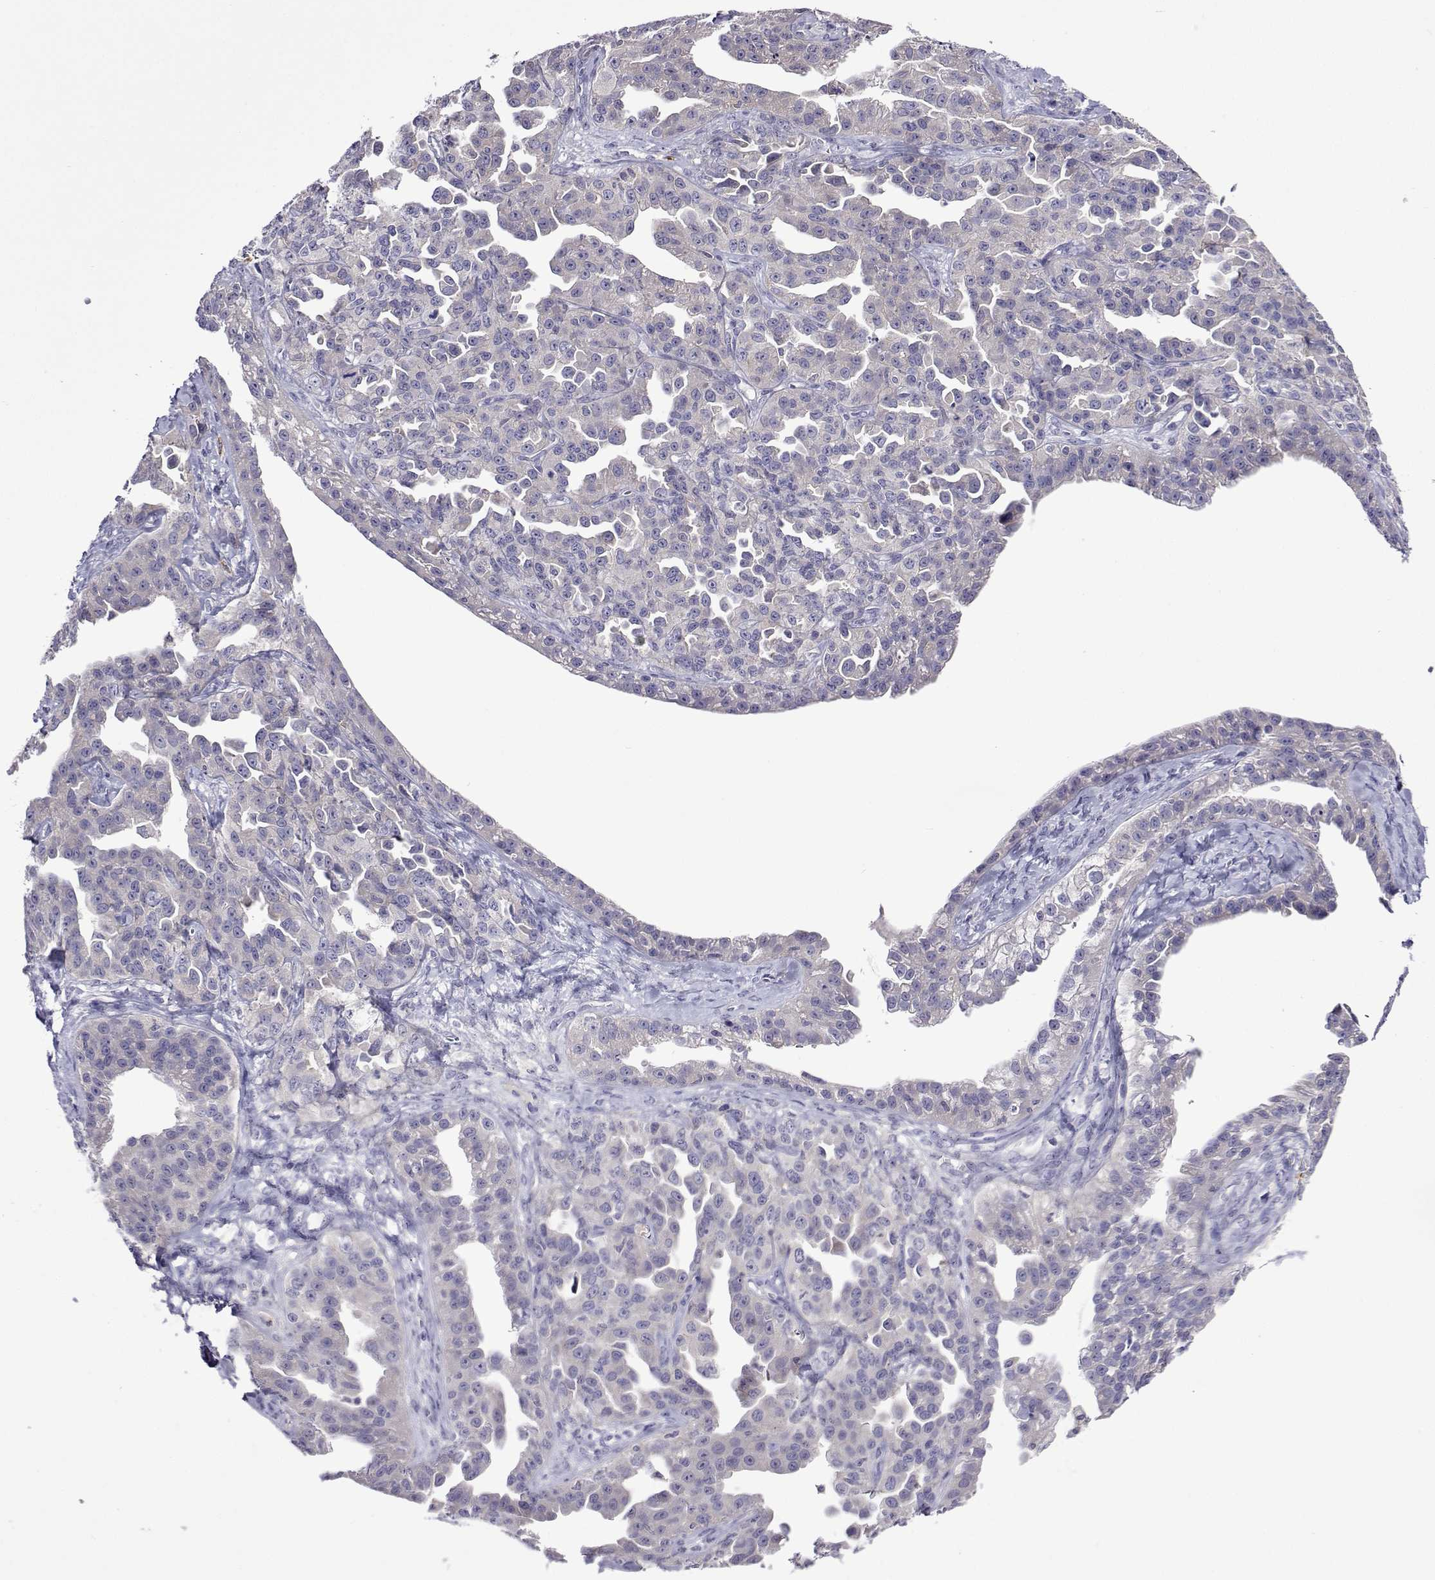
{"staining": {"intensity": "negative", "quantity": "none", "location": "none"}, "tissue": "ovarian cancer", "cell_type": "Tumor cells", "image_type": "cancer", "snomed": [{"axis": "morphology", "description": "Cystadenocarcinoma, serous, NOS"}, {"axis": "topography", "description": "Ovary"}], "caption": "Tumor cells are negative for protein expression in human serous cystadenocarcinoma (ovarian).", "gene": "SULT2A1", "patient": {"sex": "female", "age": 75}}